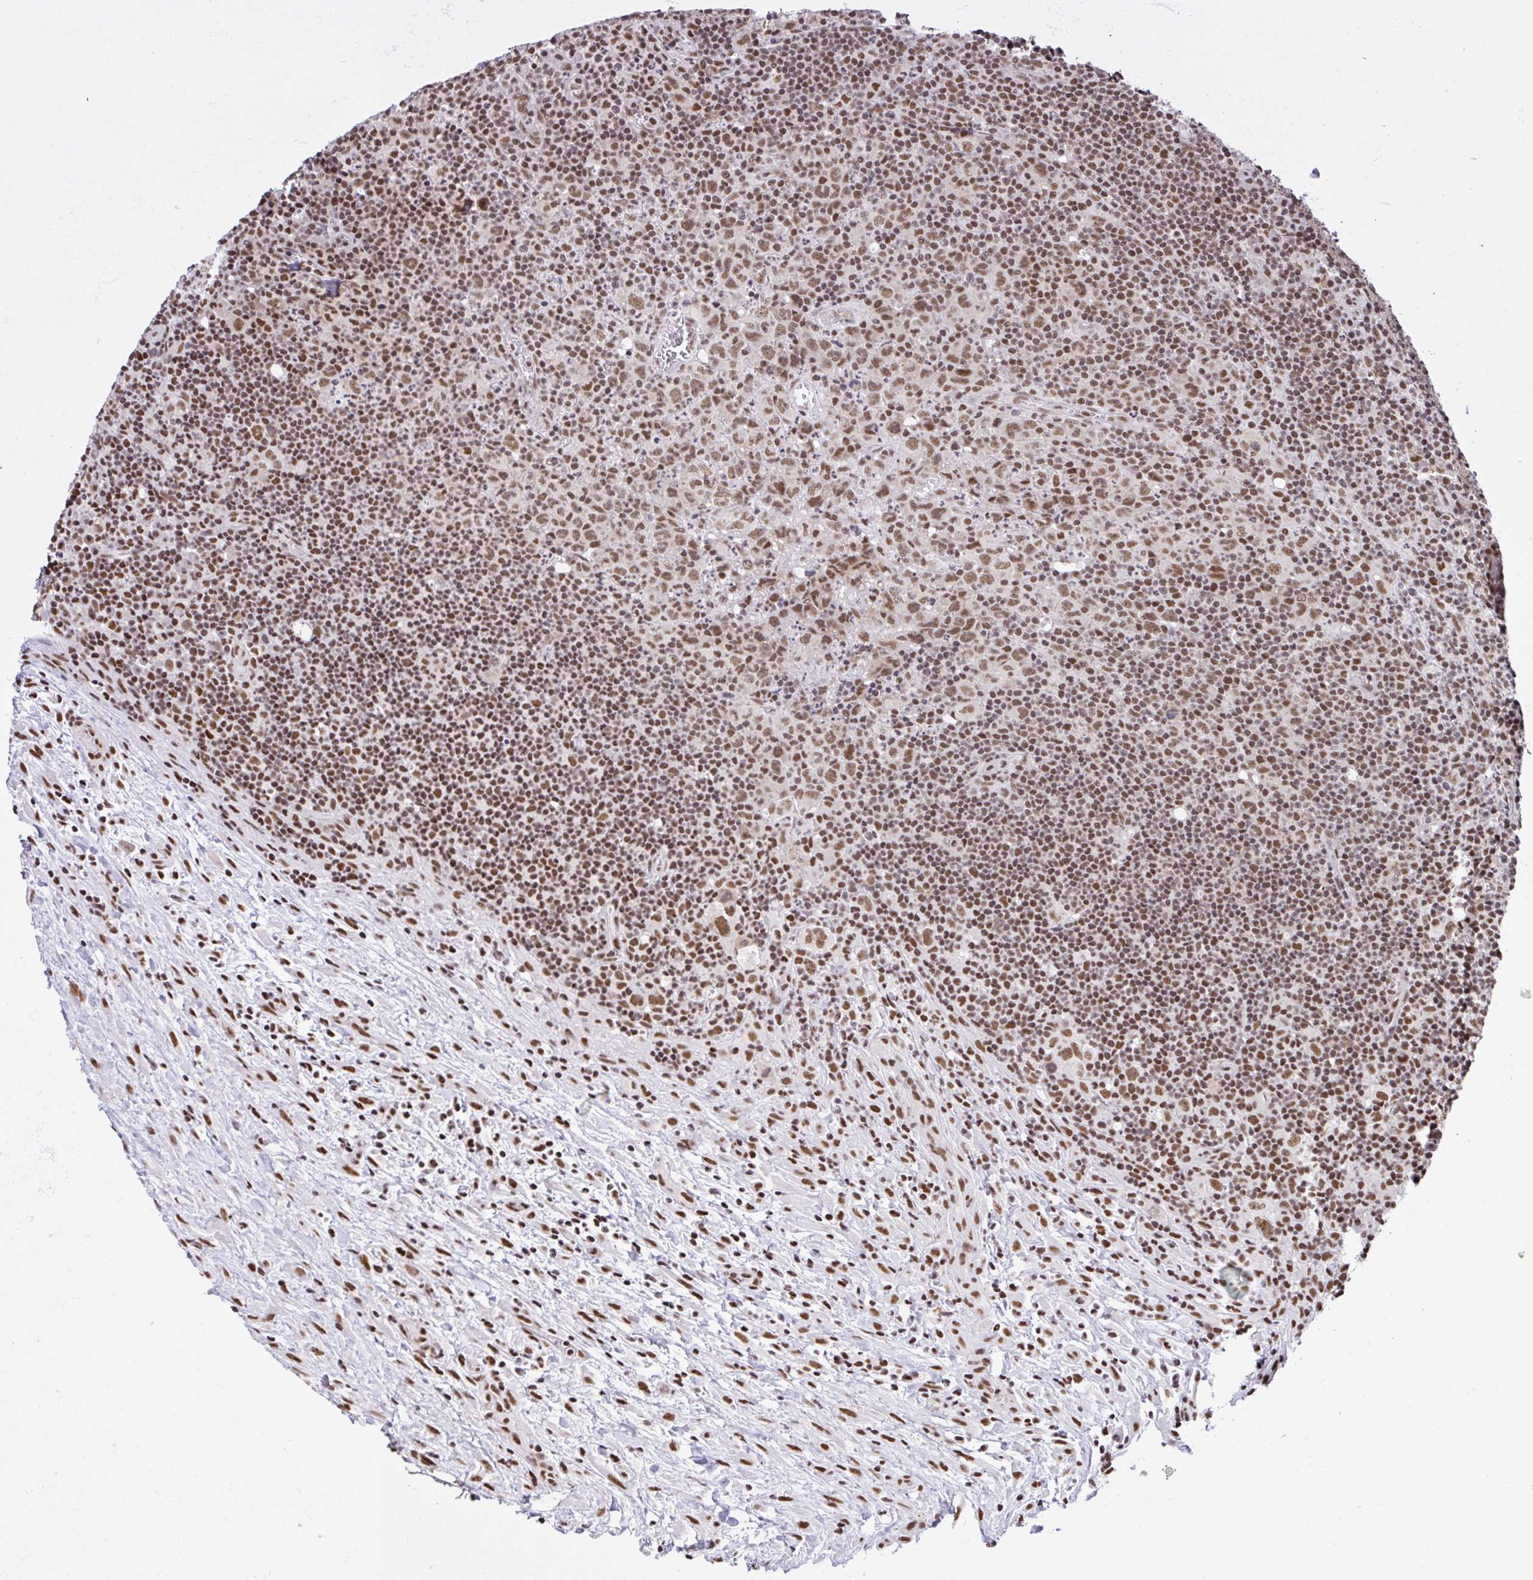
{"staining": {"intensity": "moderate", "quantity": ">75%", "location": "nuclear"}, "tissue": "lymphoma", "cell_type": "Tumor cells", "image_type": "cancer", "snomed": [{"axis": "morphology", "description": "Hodgkin's disease, NOS"}, {"axis": "topography", "description": "Lymph node"}], "caption": "A high-resolution histopathology image shows IHC staining of lymphoma, which exhibits moderate nuclear expression in approximately >75% of tumor cells.", "gene": "CCDC12", "patient": {"sex": "female", "age": 18}}